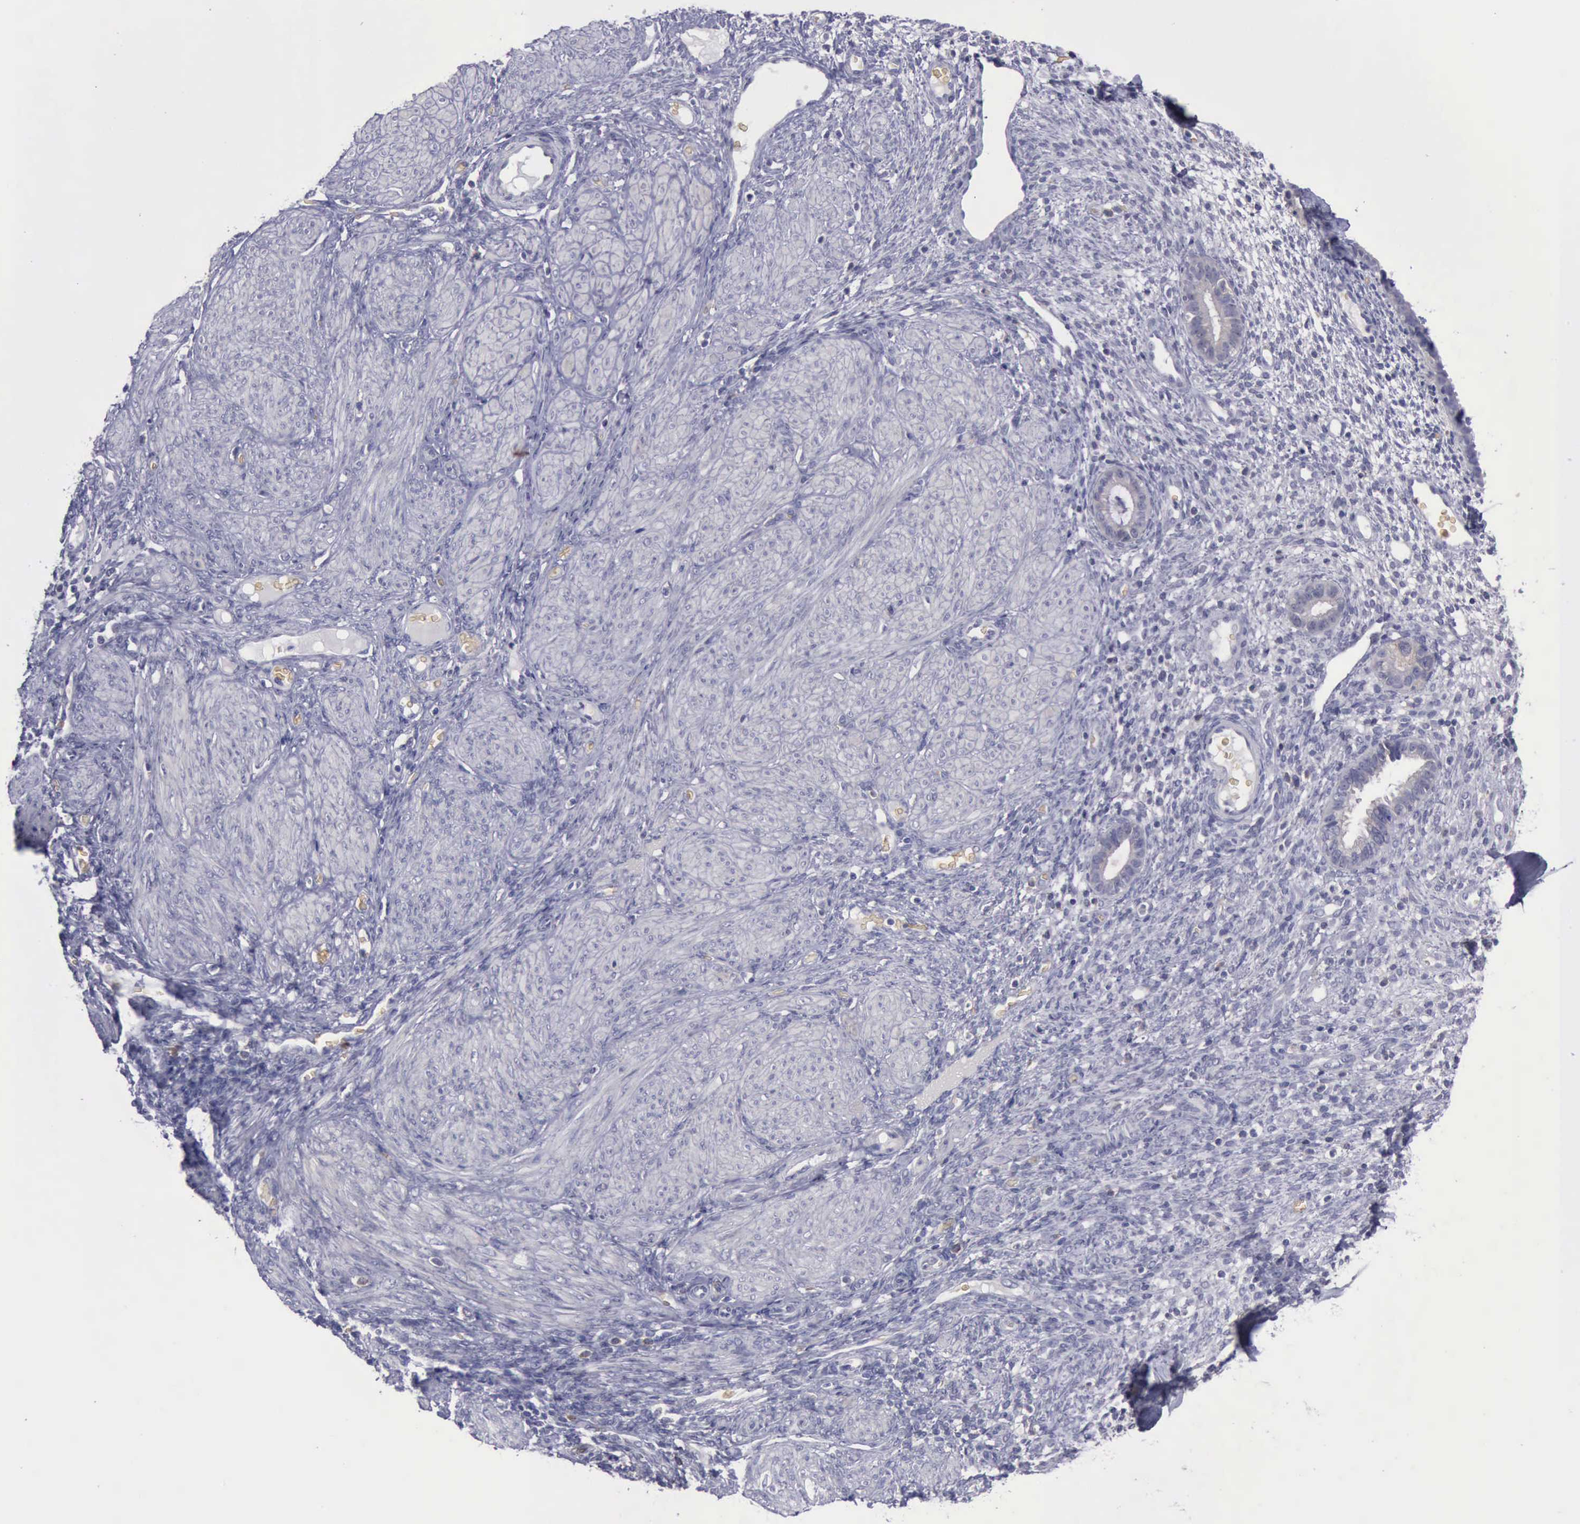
{"staining": {"intensity": "negative", "quantity": "none", "location": "none"}, "tissue": "endometrium", "cell_type": "Cells in endometrial stroma", "image_type": "normal", "snomed": [{"axis": "morphology", "description": "Normal tissue, NOS"}, {"axis": "topography", "description": "Endometrium"}], "caption": "This is an IHC micrograph of normal endometrium. There is no positivity in cells in endometrial stroma.", "gene": "CEP128", "patient": {"sex": "female", "age": 72}}